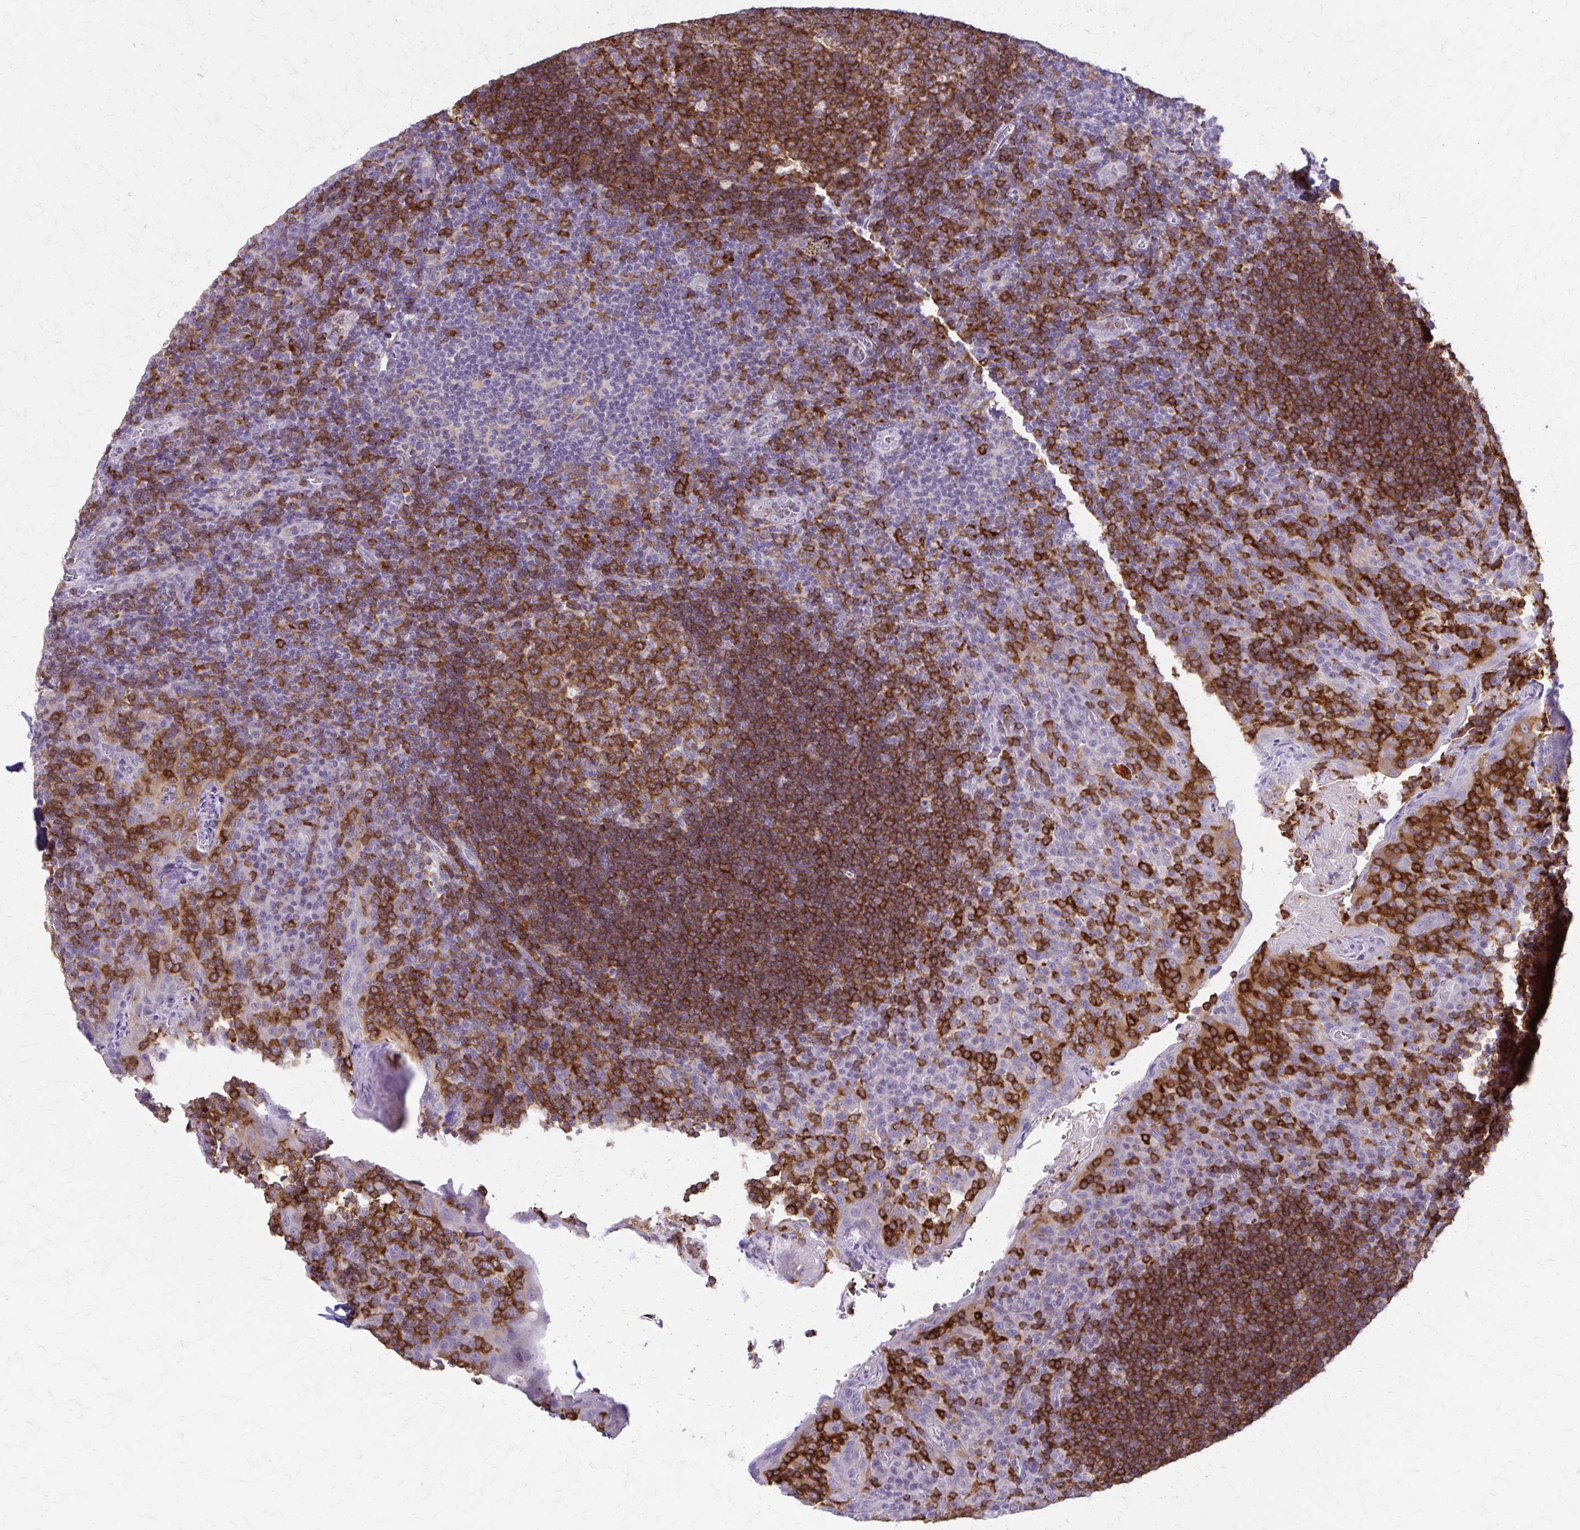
{"staining": {"intensity": "strong", "quantity": ">75%", "location": "cytoplasmic/membranous"}, "tissue": "tonsil", "cell_type": "Germinal center cells", "image_type": "normal", "snomed": [{"axis": "morphology", "description": "Normal tissue, NOS"}, {"axis": "topography", "description": "Tonsil"}], "caption": "An image of human tonsil stained for a protein displays strong cytoplasmic/membranous brown staining in germinal center cells.", "gene": "PIK3AP1", "patient": {"sex": "male", "age": 17}}